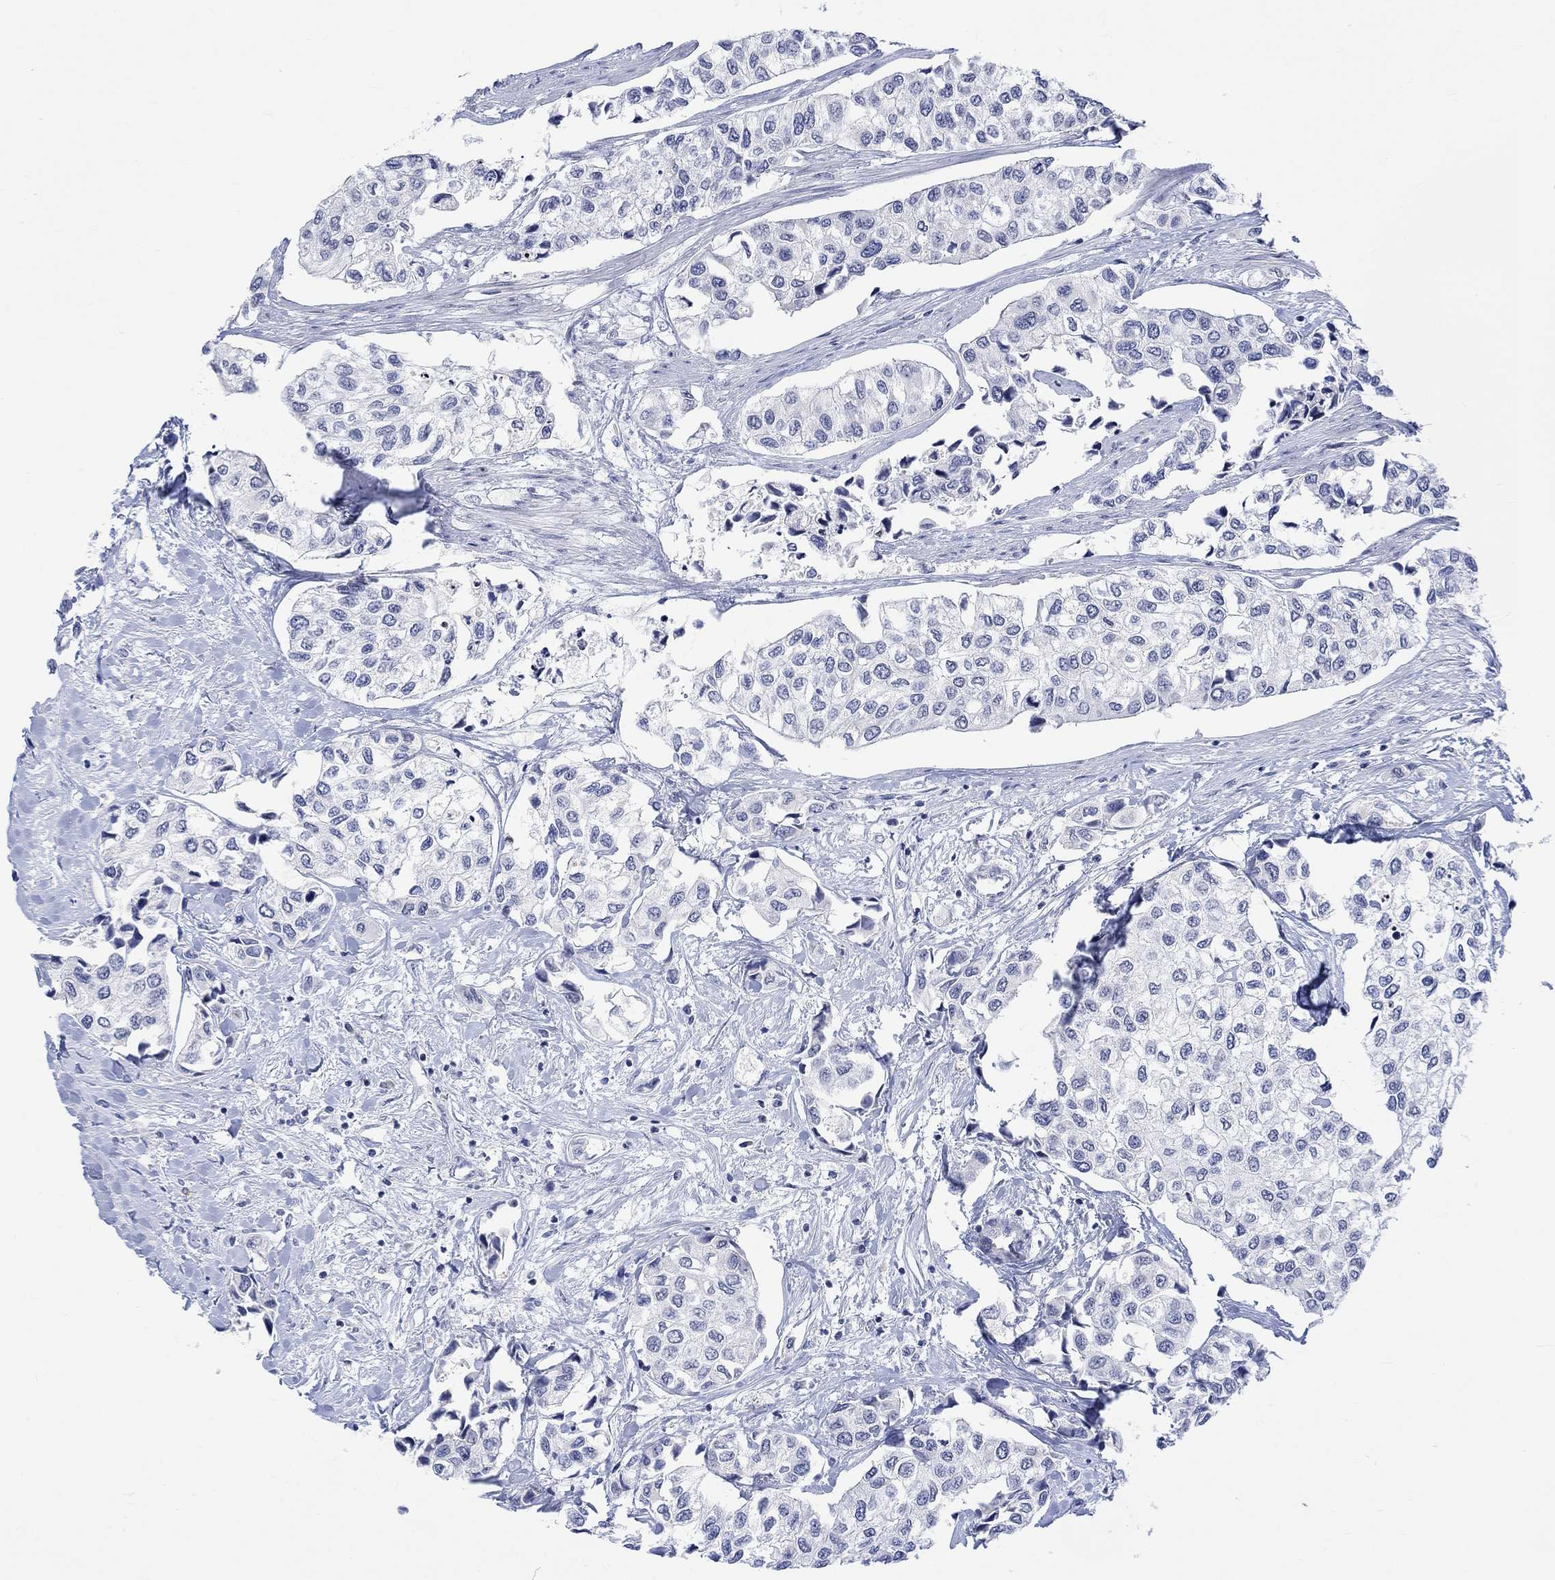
{"staining": {"intensity": "negative", "quantity": "none", "location": "none"}, "tissue": "urothelial cancer", "cell_type": "Tumor cells", "image_type": "cancer", "snomed": [{"axis": "morphology", "description": "Urothelial carcinoma, High grade"}, {"axis": "topography", "description": "Urinary bladder"}], "caption": "This is an immunohistochemistry histopathology image of human urothelial cancer. There is no positivity in tumor cells.", "gene": "DCX", "patient": {"sex": "male", "age": 73}}